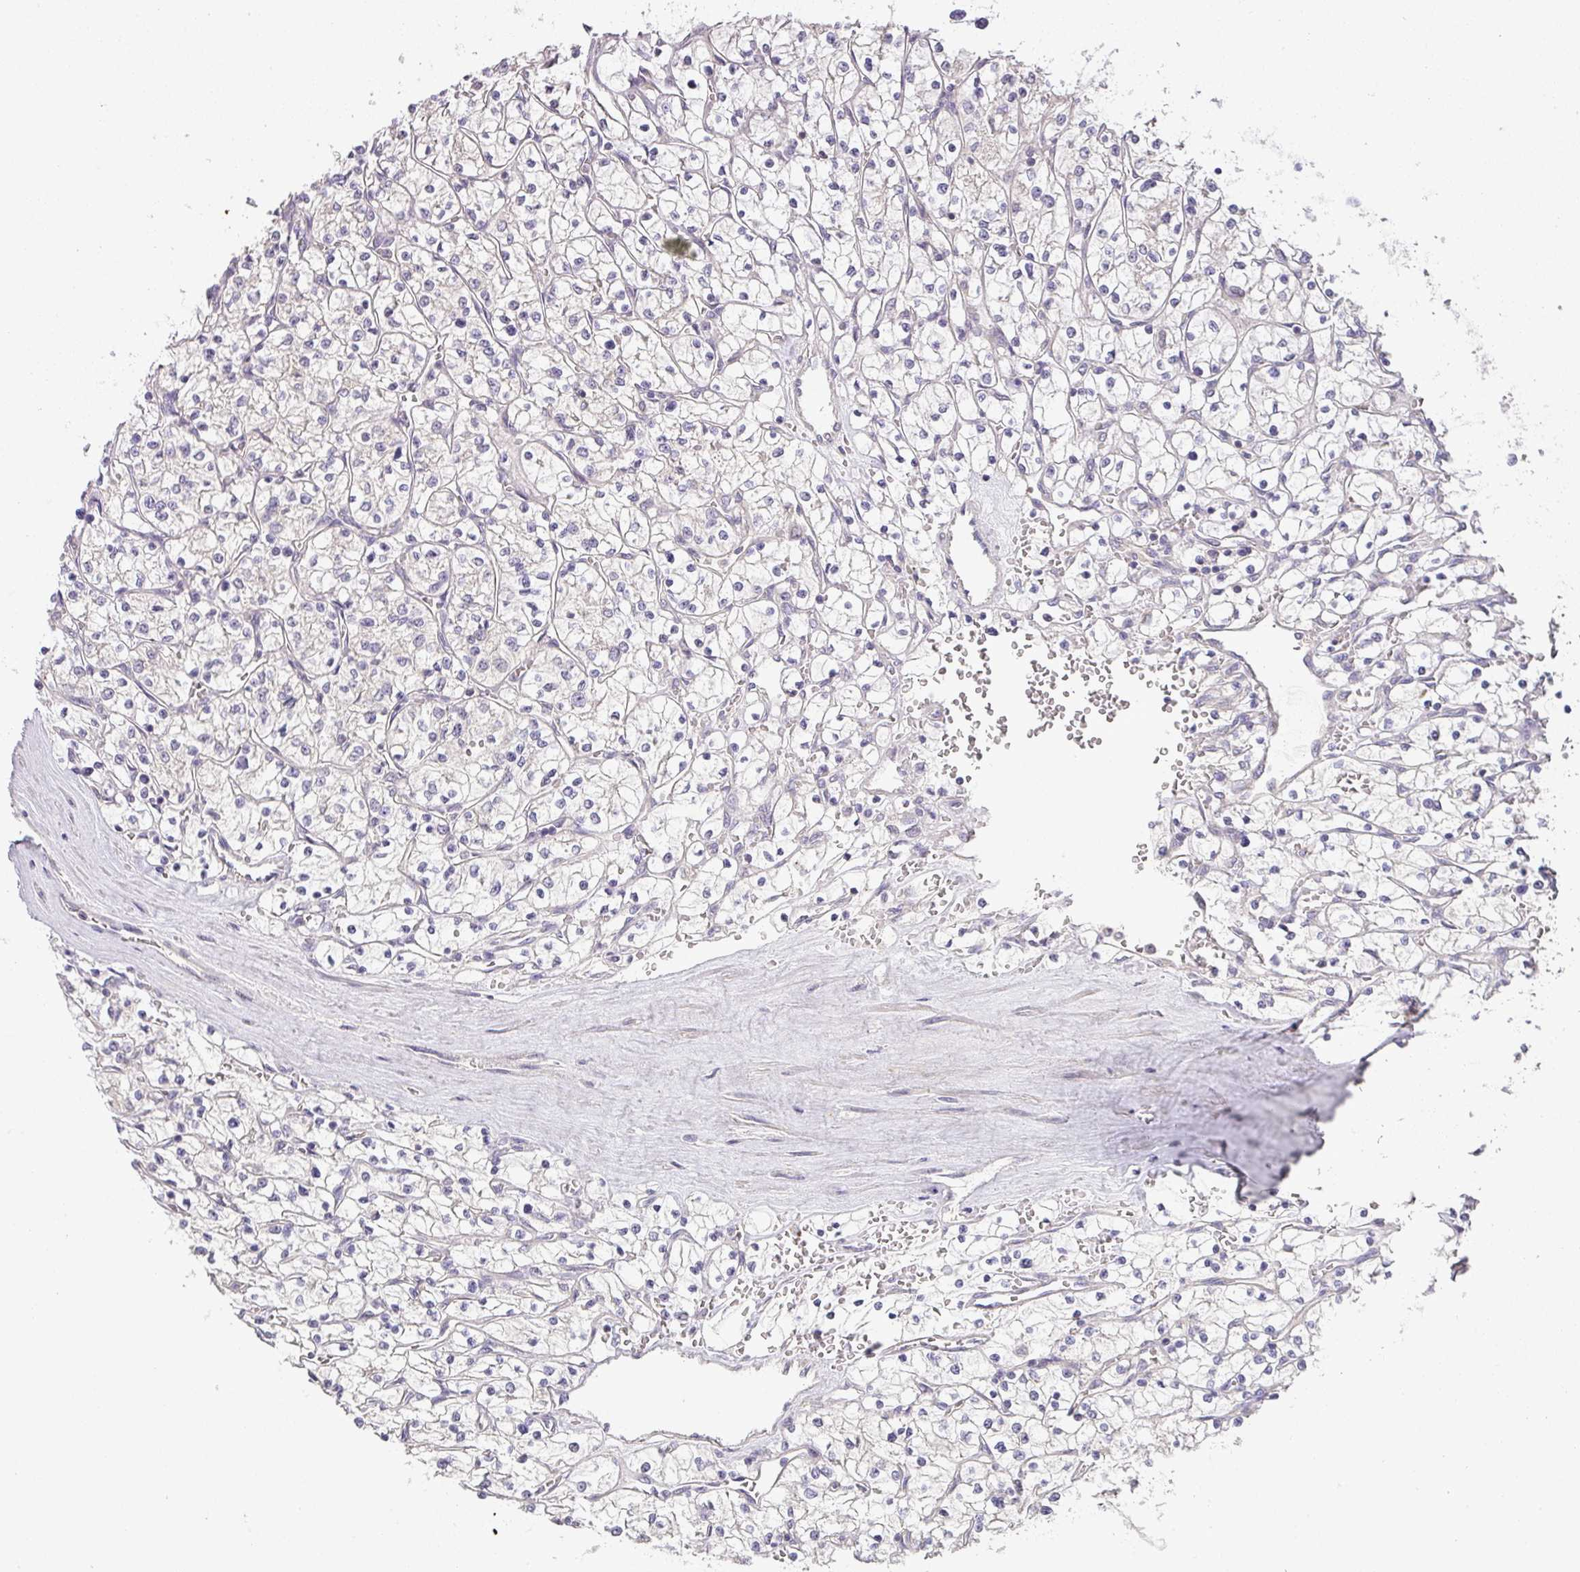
{"staining": {"intensity": "negative", "quantity": "none", "location": "none"}, "tissue": "renal cancer", "cell_type": "Tumor cells", "image_type": "cancer", "snomed": [{"axis": "morphology", "description": "Adenocarcinoma, NOS"}, {"axis": "topography", "description": "Kidney"}], "caption": "The IHC image has no significant staining in tumor cells of adenocarcinoma (renal) tissue.", "gene": "TCL1B", "patient": {"sex": "female", "age": 64}}